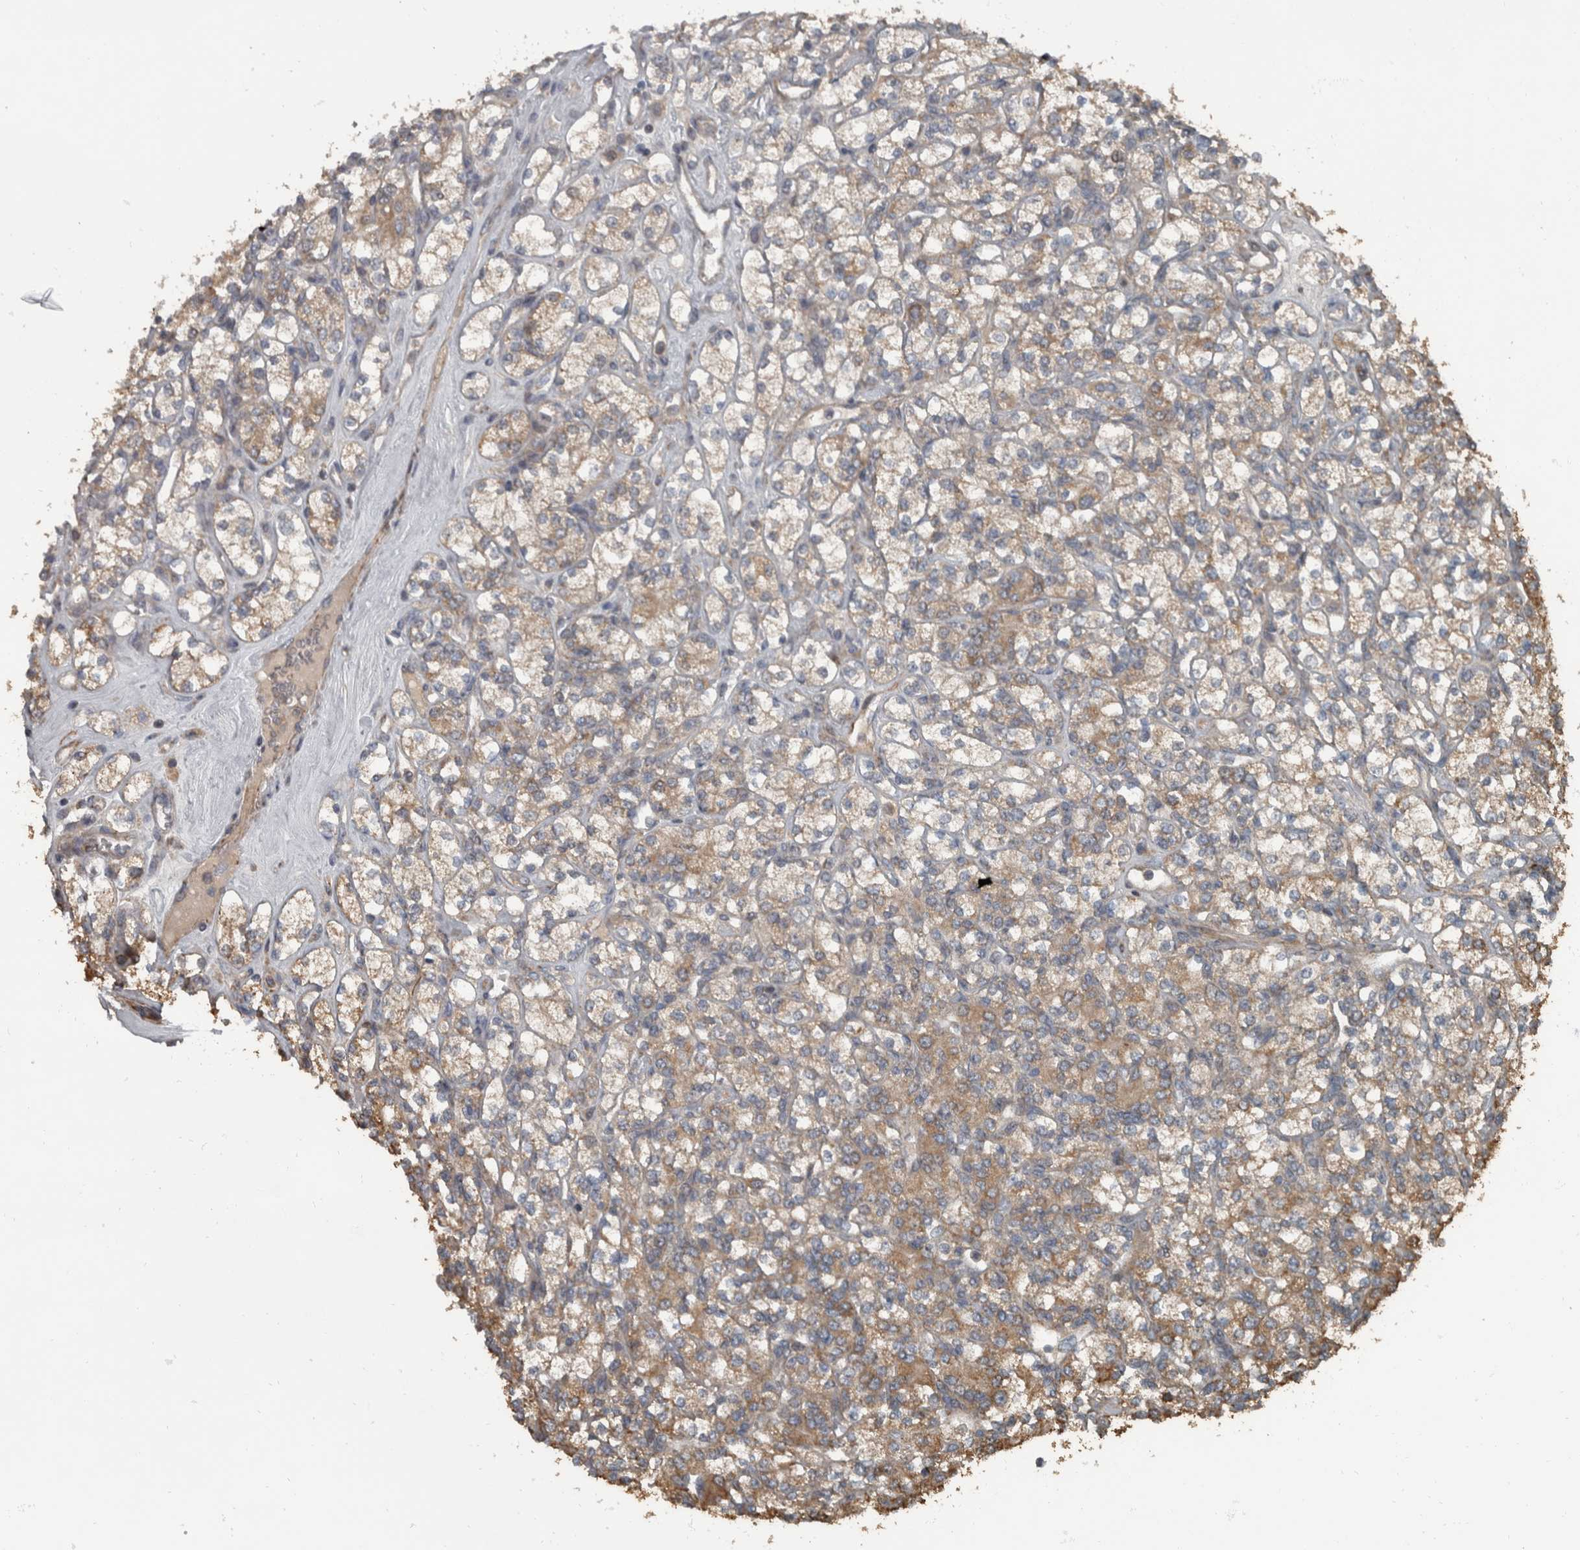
{"staining": {"intensity": "moderate", "quantity": "25%-75%", "location": "cytoplasmic/membranous"}, "tissue": "renal cancer", "cell_type": "Tumor cells", "image_type": "cancer", "snomed": [{"axis": "morphology", "description": "Adenocarcinoma, NOS"}, {"axis": "topography", "description": "Kidney"}], "caption": "This image demonstrates IHC staining of human renal adenocarcinoma, with medium moderate cytoplasmic/membranous expression in approximately 25%-75% of tumor cells.", "gene": "RABGGTB", "patient": {"sex": "male", "age": 77}}